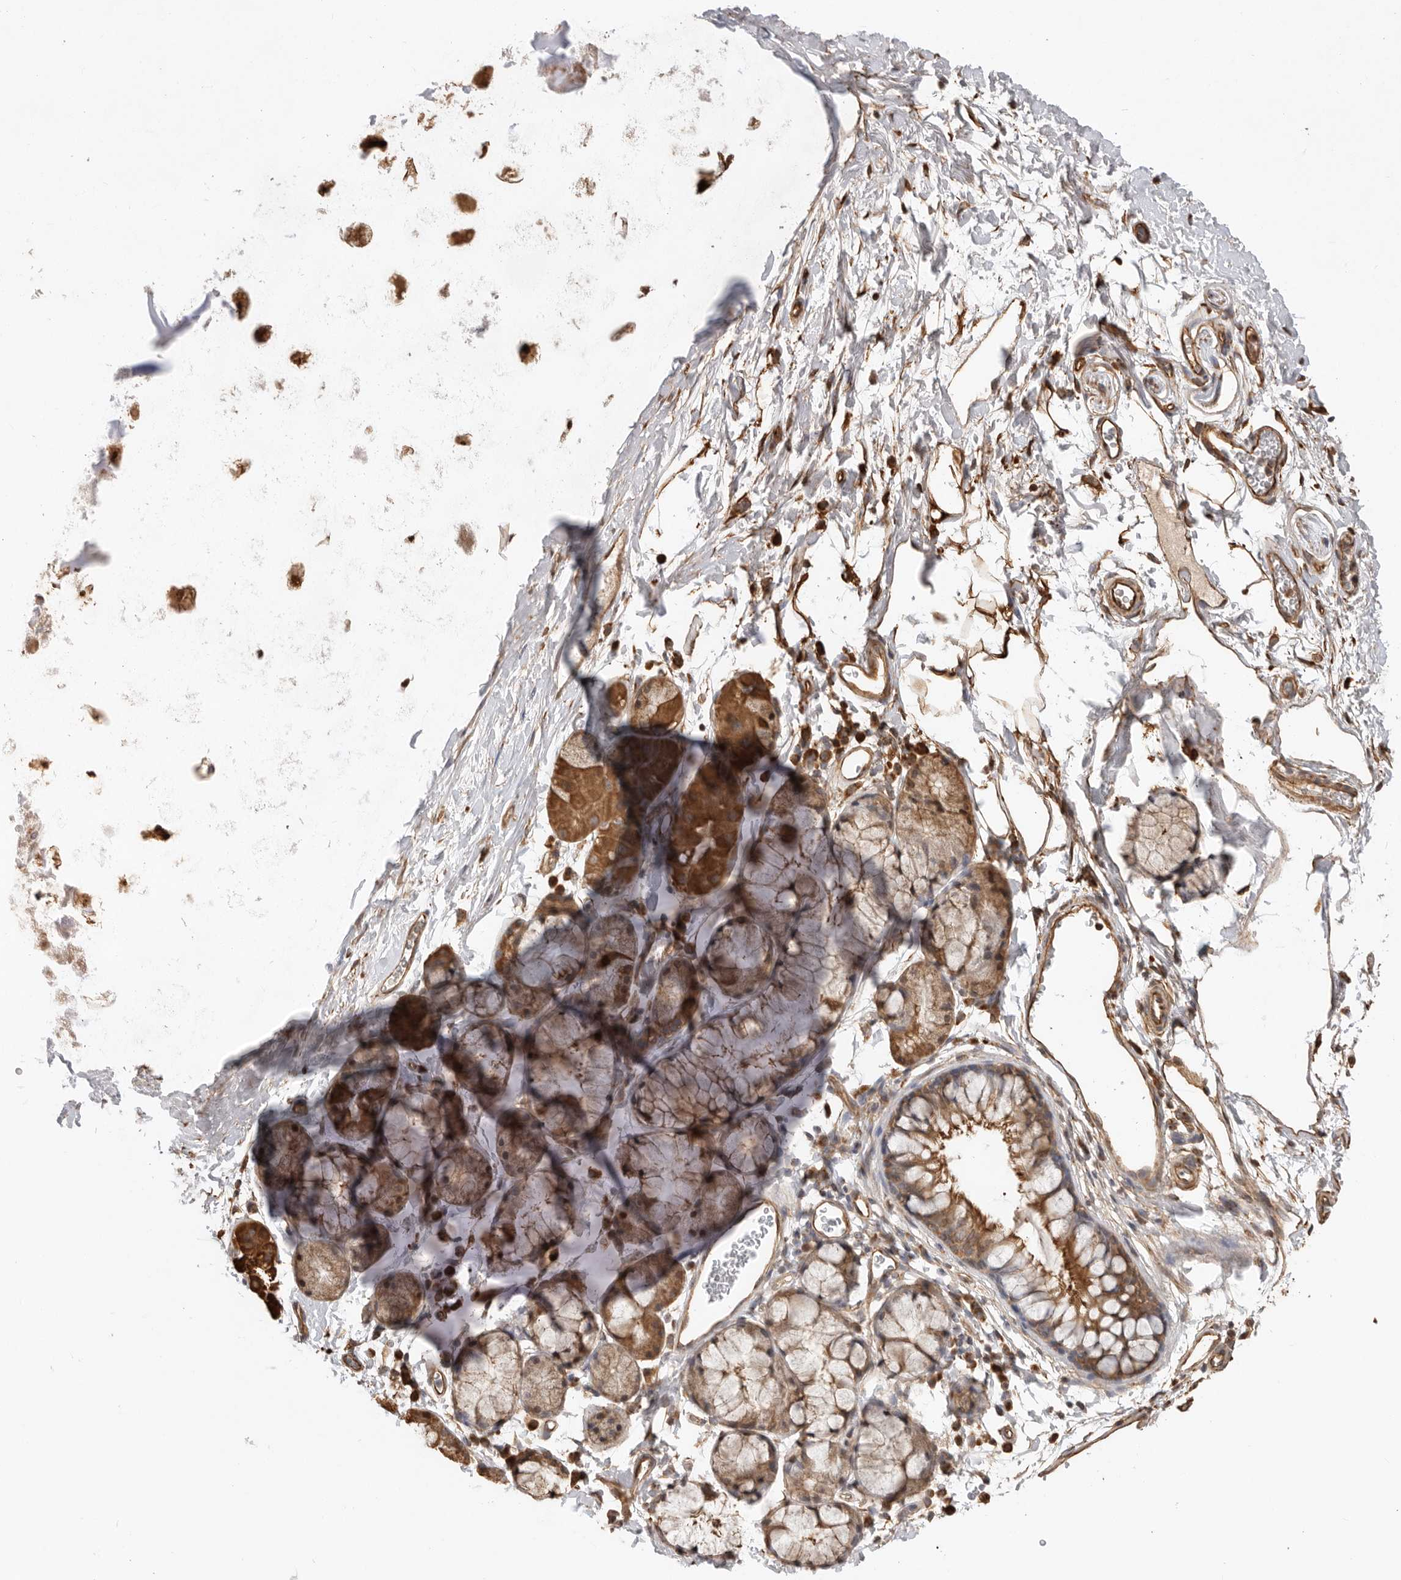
{"staining": {"intensity": "strong", "quantity": "25%-75%", "location": "cytoplasmic/membranous"}, "tissue": "bronchus", "cell_type": "Respiratory epithelial cells", "image_type": "normal", "snomed": [{"axis": "morphology", "description": "Normal tissue, NOS"}, {"axis": "topography", "description": "Cartilage tissue"}, {"axis": "topography", "description": "Bronchus"}], "caption": "A brown stain labels strong cytoplasmic/membranous expression of a protein in respiratory epithelial cells of normal human bronchus. Nuclei are stained in blue.", "gene": "DPH7", "patient": {"sex": "female", "age": 53}}